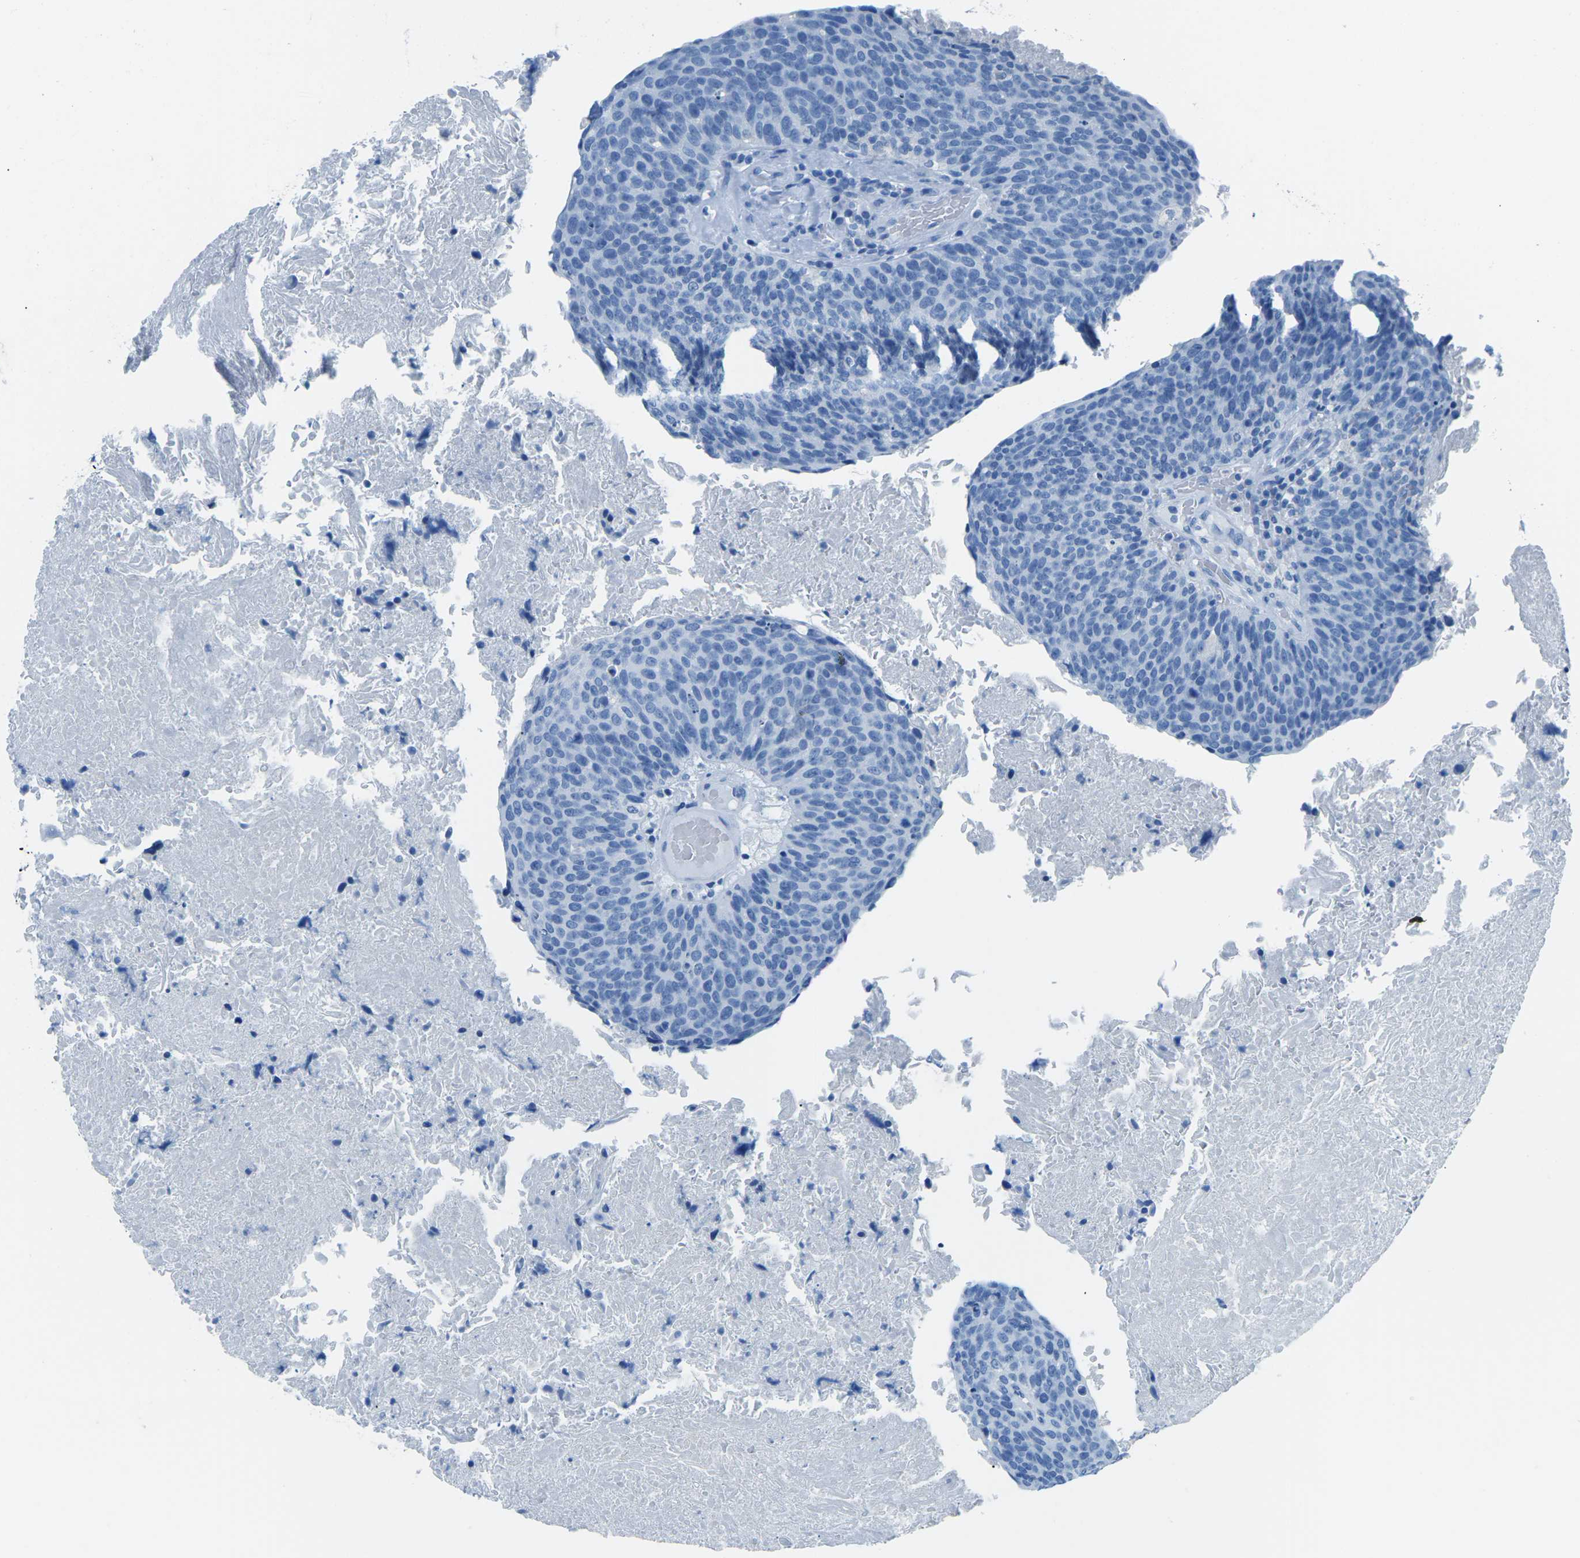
{"staining": {"intensity": "negative", "quantity": "none", "location": "none"}, "tissue": "head and neck cancer", "cell_type": "Tumor cells", "image_type": "cancer", "snomed": [{"axis": "morphology", "description": "Squamous cell carcinoma, NOS"}, {"axis": "morphology", "description": "Squamous cell carcinoma, metastatic, NOS"}, {"axis": "topography", "description": "Lymph node"}, {"axis": "topography", "description": "Head-Neck"}], "caption": "Histopathology image shows no significant protein expression in tumor cells of head and neck cancer (metastatic squamous cell carcinoma).", "gene": "MYH8", "patient": {"sex": "male", "age": 62}}